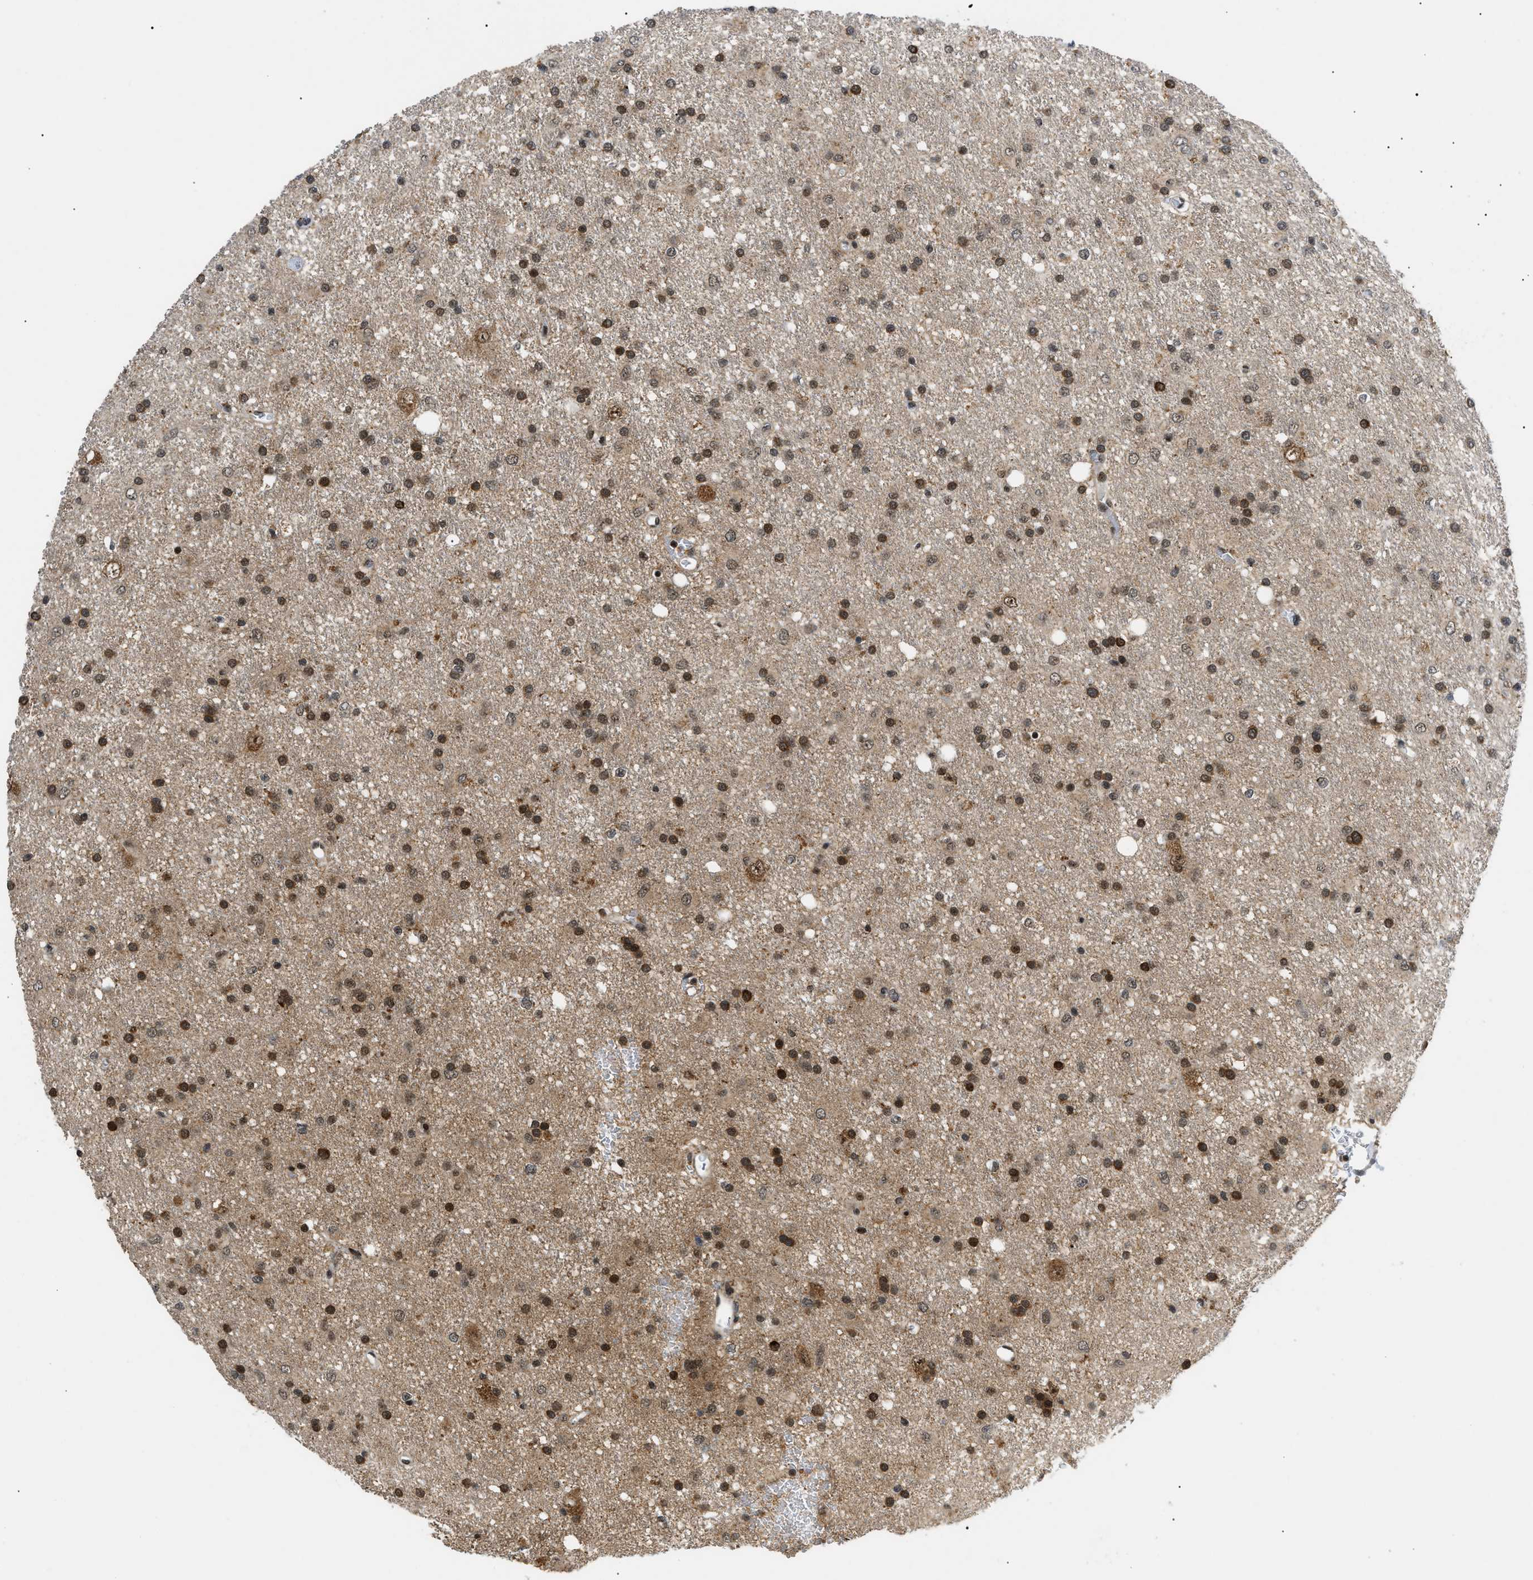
{"staining": {"intensity": "moderate", "quantity": "25%-75%", "location": "nuclear"}, "tissue": "glioma", "cell_type": "Tumor cells", "image_type": "cancer", "snomed": [{"axis": "morphology", "description": "Glioma, malignant, Low grade"}, {"axis": "topography", "description": "Brain"}], "caption": "Immunohistochemical staining of human glioma reveals moderate nuclear protein positivity in approximately 25%-75% of tumor cells. Ihc stains the protein of interest in brown and the nuclei are stained blue.", "gene": "ZBTB11", "patient": {"sex": "male", "age": 77}}